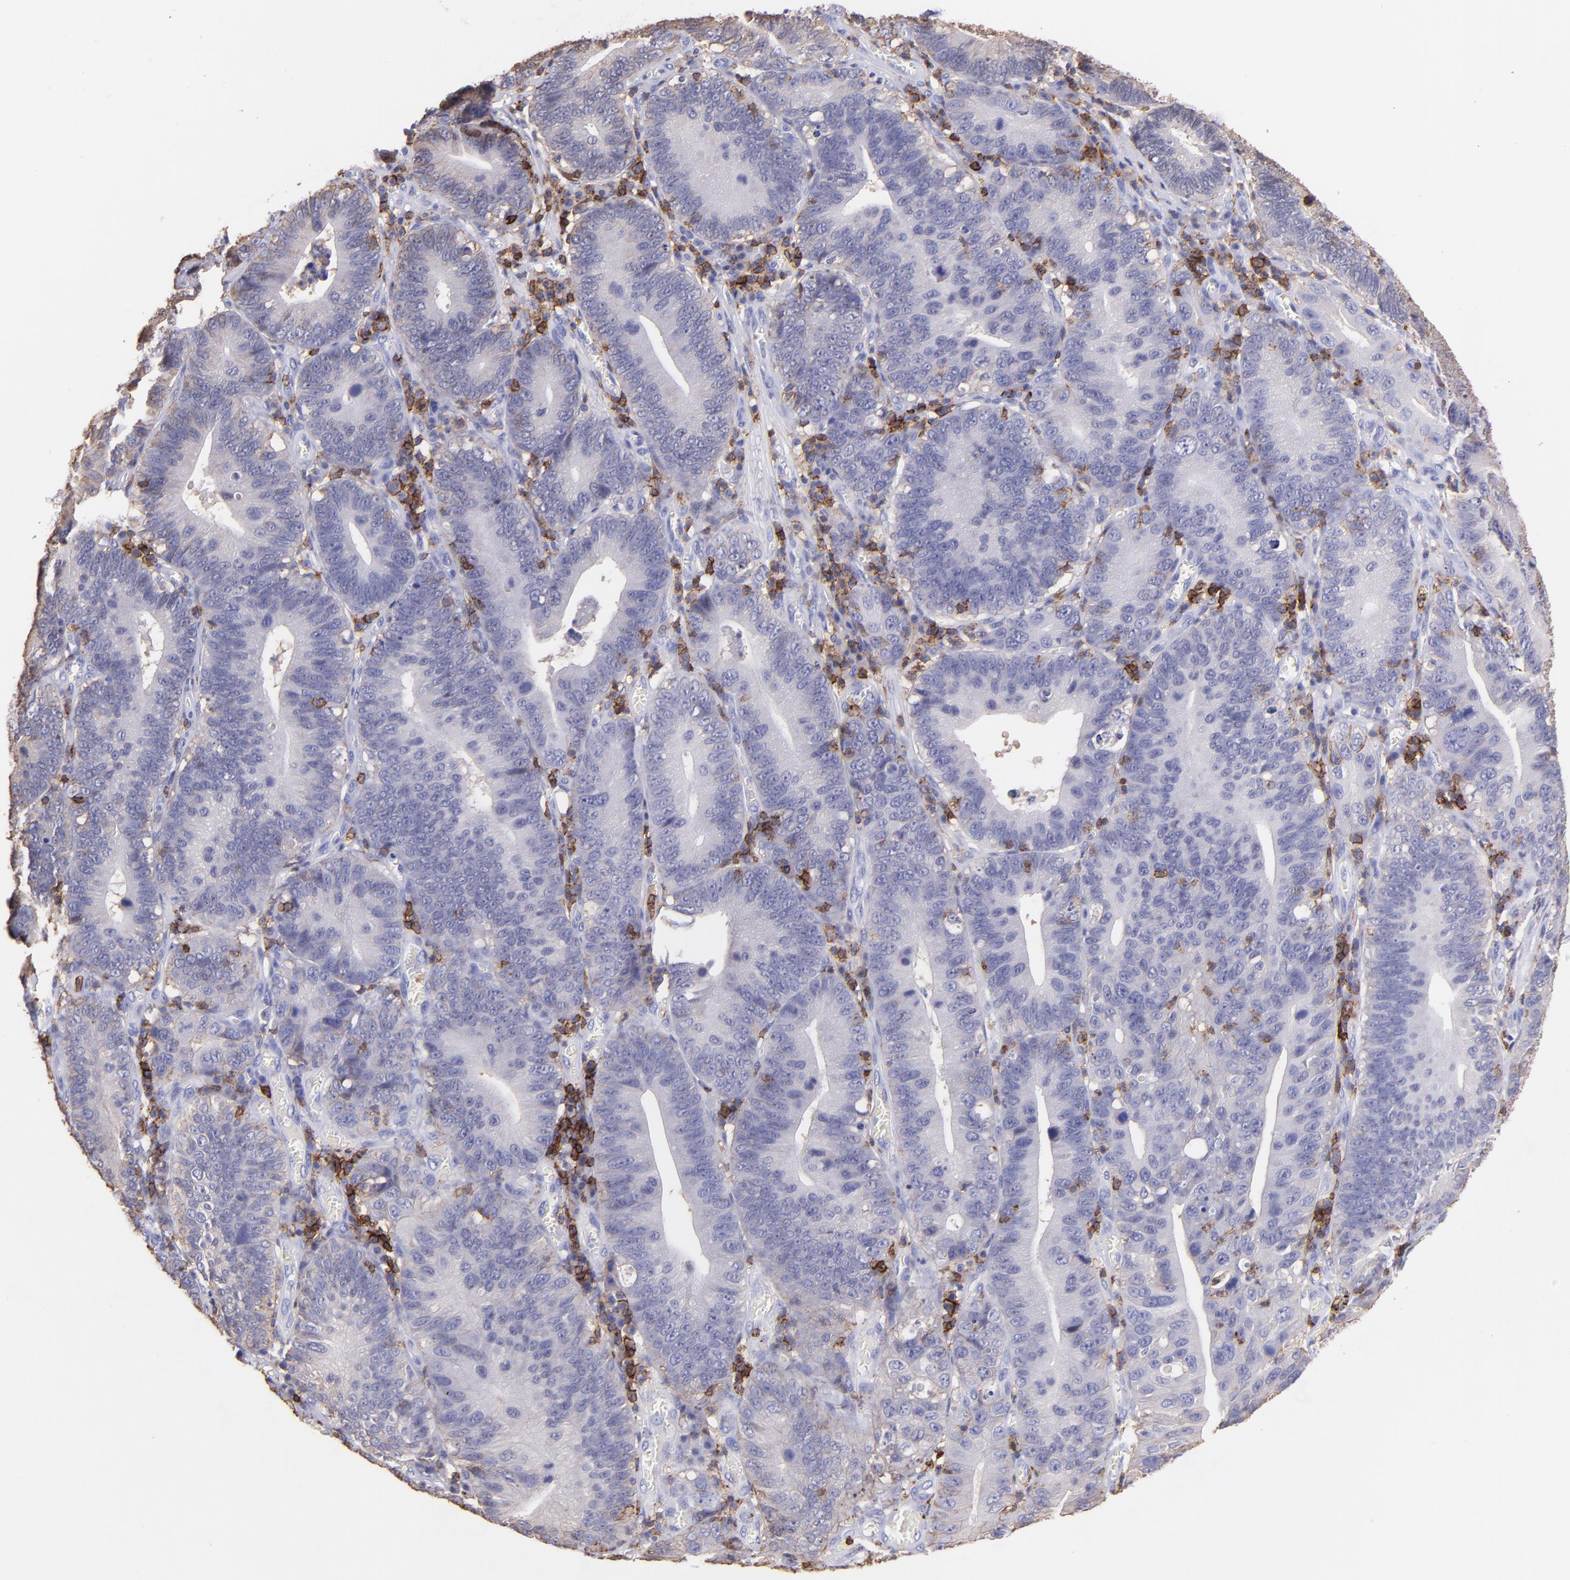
{"staining": {"intensity": "negative", "quantity": "none", "location": "none"}, "tissue": "stomach cancer", "cell_type": "Tumor cells", "image_type": "cancer", "snomed": [{"axis": "morphology", "description": "Adenocarcinoma, NOS"}, {"axis": "topography", "description": "Stomach"}, {"axis": "topography", "description": "Gastric cardia"}], "caption": "The photomicrograph displays no staining of tumor cells in adenocarcinoma (stomach). (Brightfield microscopy of DAB (3,3'-diaminobenzidine) immunohistochemistry at high magnification).", "gene": "SPN", "patient": {"sex": "male", "age": 59}}